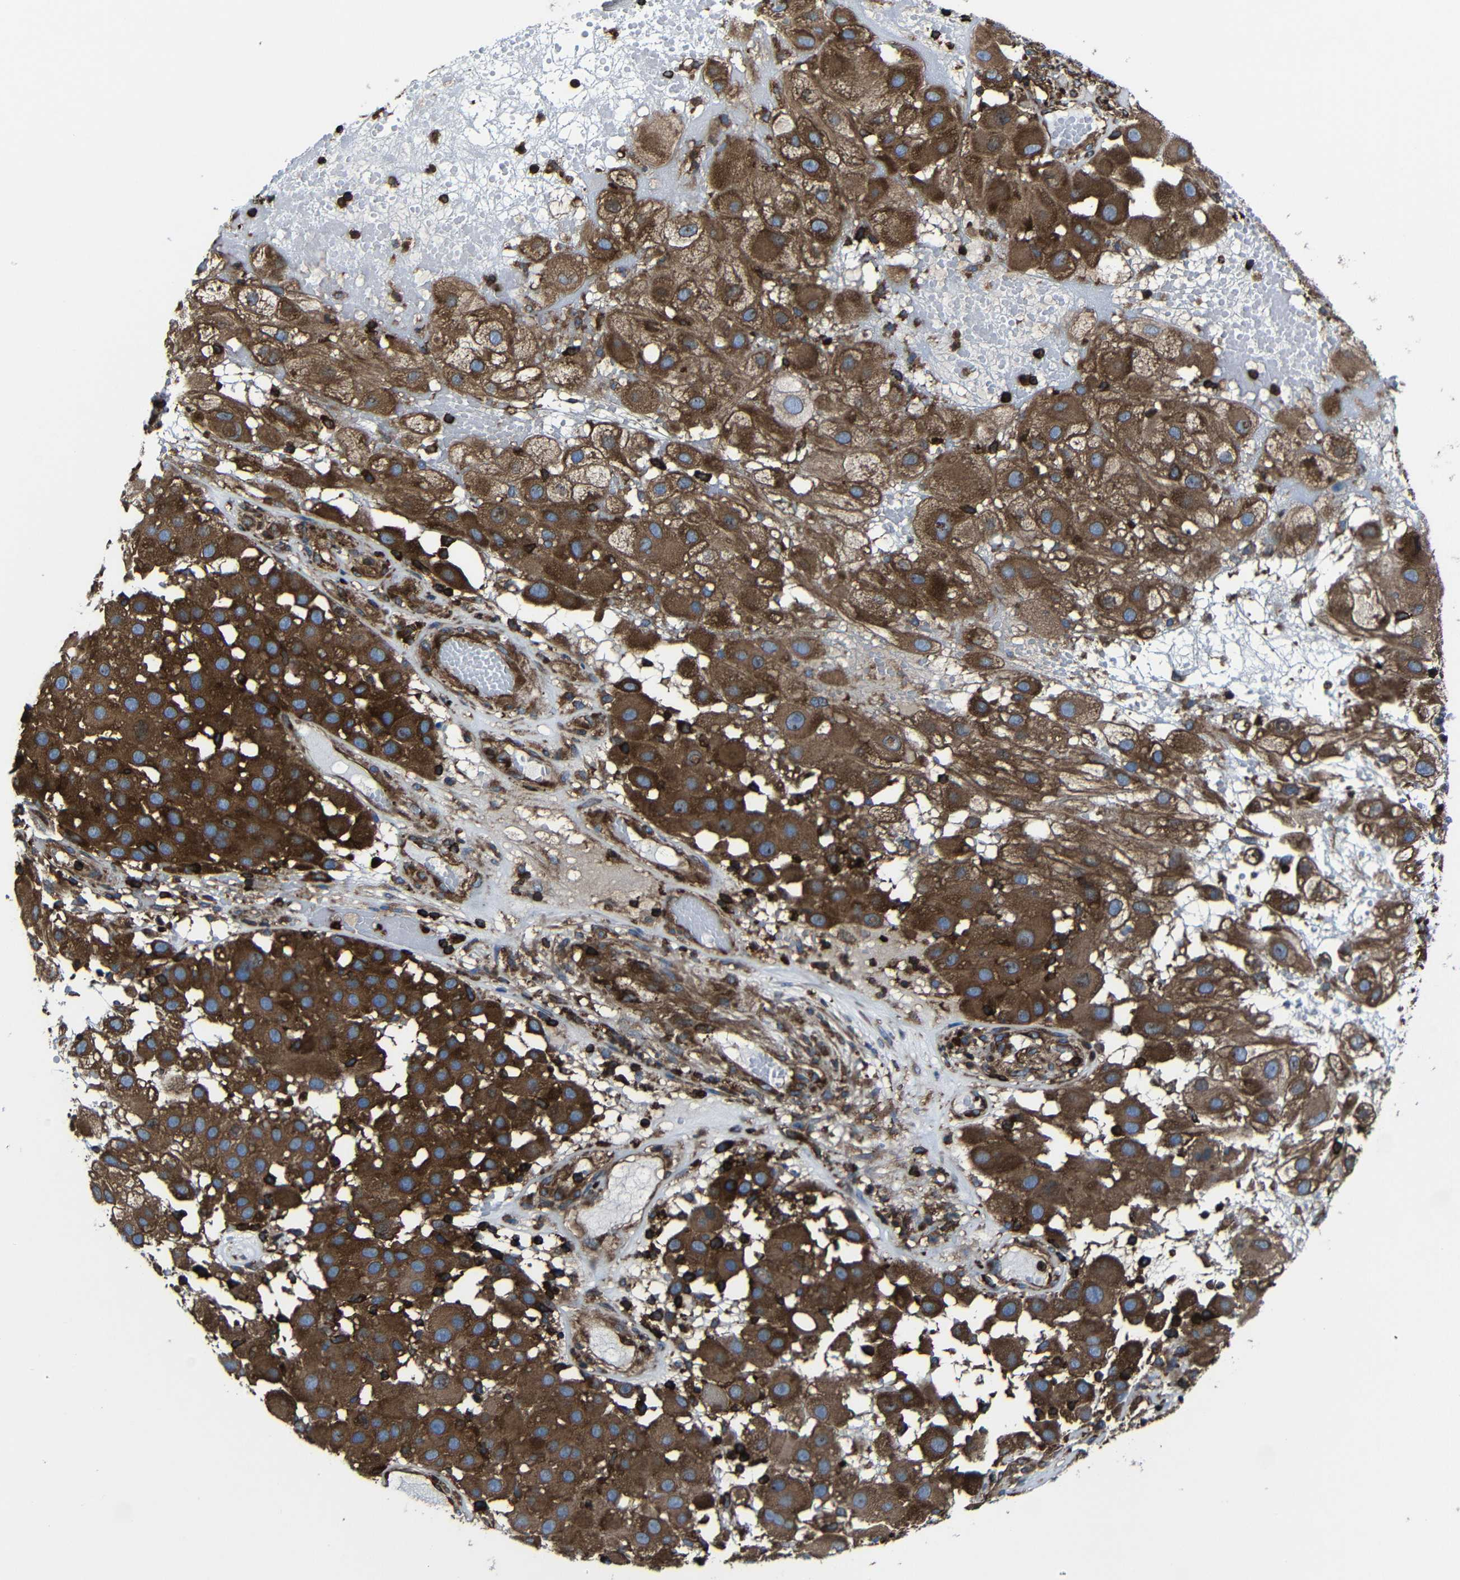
{"staining": {"intensity": "strong", "quantity": ">75%", "location": "cytoplasmic/membranous"}, "tissue": "melanoma", "cell_type": "Tumor cells", "image_type": "cancer", "snomed": [{"axis": "morphology", "description": "Malignant melanoma, NOS"}, {"axis": "topography", "description": "Skin"}], "caption": "Immunohistochemical staining of human malignant melanoma reveals high levels of strong cytoplasmic/membranous expression in about >75% of tumor cells.", "gene": "ARHGEF1", "patient": {"sex": "female", "age": 81}}